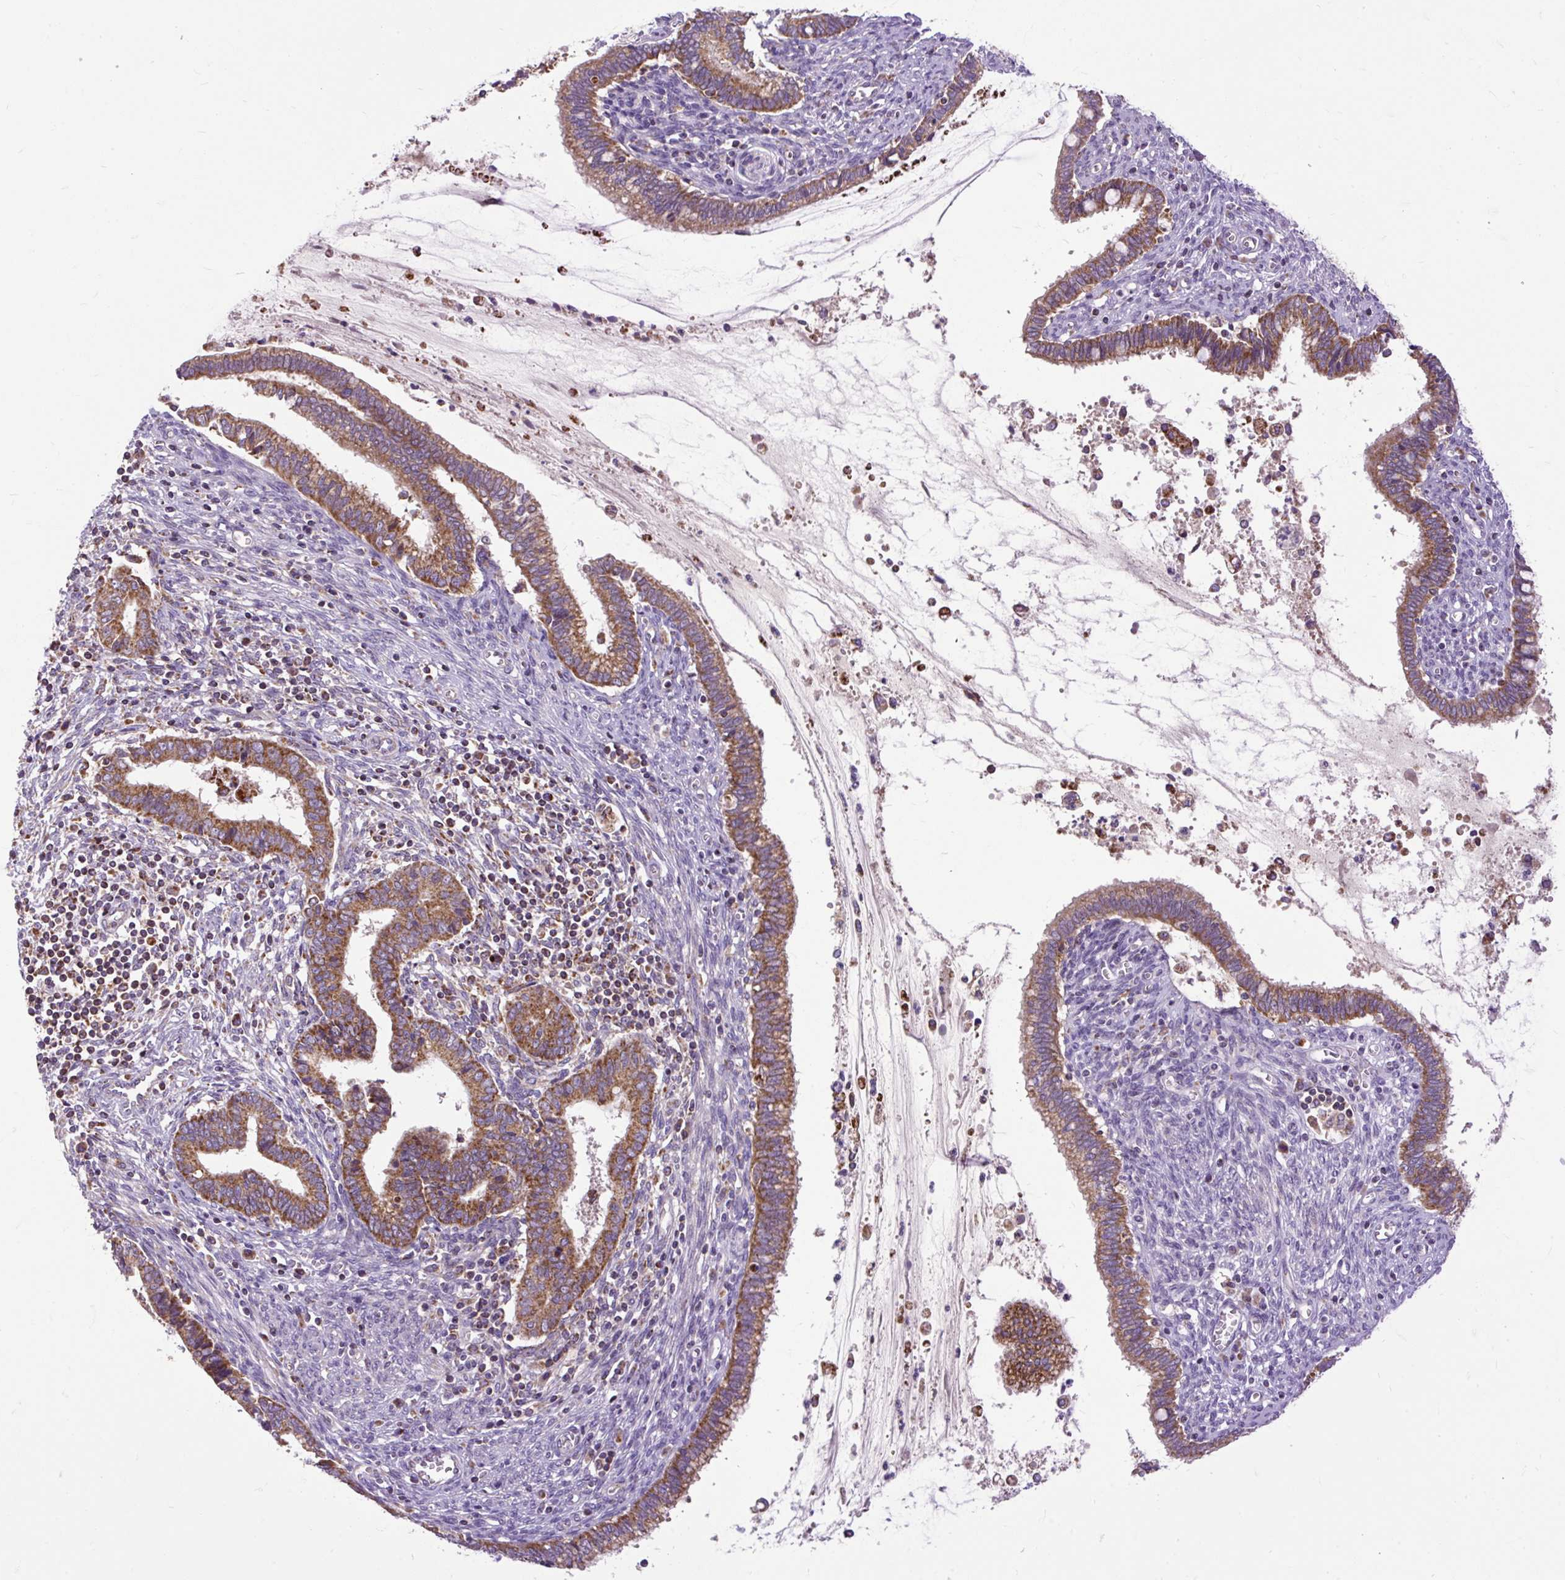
{"staining": {"intensity": "moderate", "quantity": ">75%", "location": "cytoplasmic/membranous"}, "tissue": "cervical cancer", "cell_type": "Tumor cells", "image_type": "cancer", "snomed": [{"axis": "morphology", "description": "Adenocarcinoma, NOS"}, {"axis": "topography", "description": "Cervix"}], "caption": "A high-resolution micrograph shows immunohistochemistry (IHC) staining of cervical cancer, which displays moderate cytoplasmic/membranous staining in about >75% of tumor cells. Using DAB (brown) and hematoxylin (blue) stains, captured at high magnification using brightfield microscopy.", "gene": "TOMM40", "patient": {"sex": "female", "age": 44}}